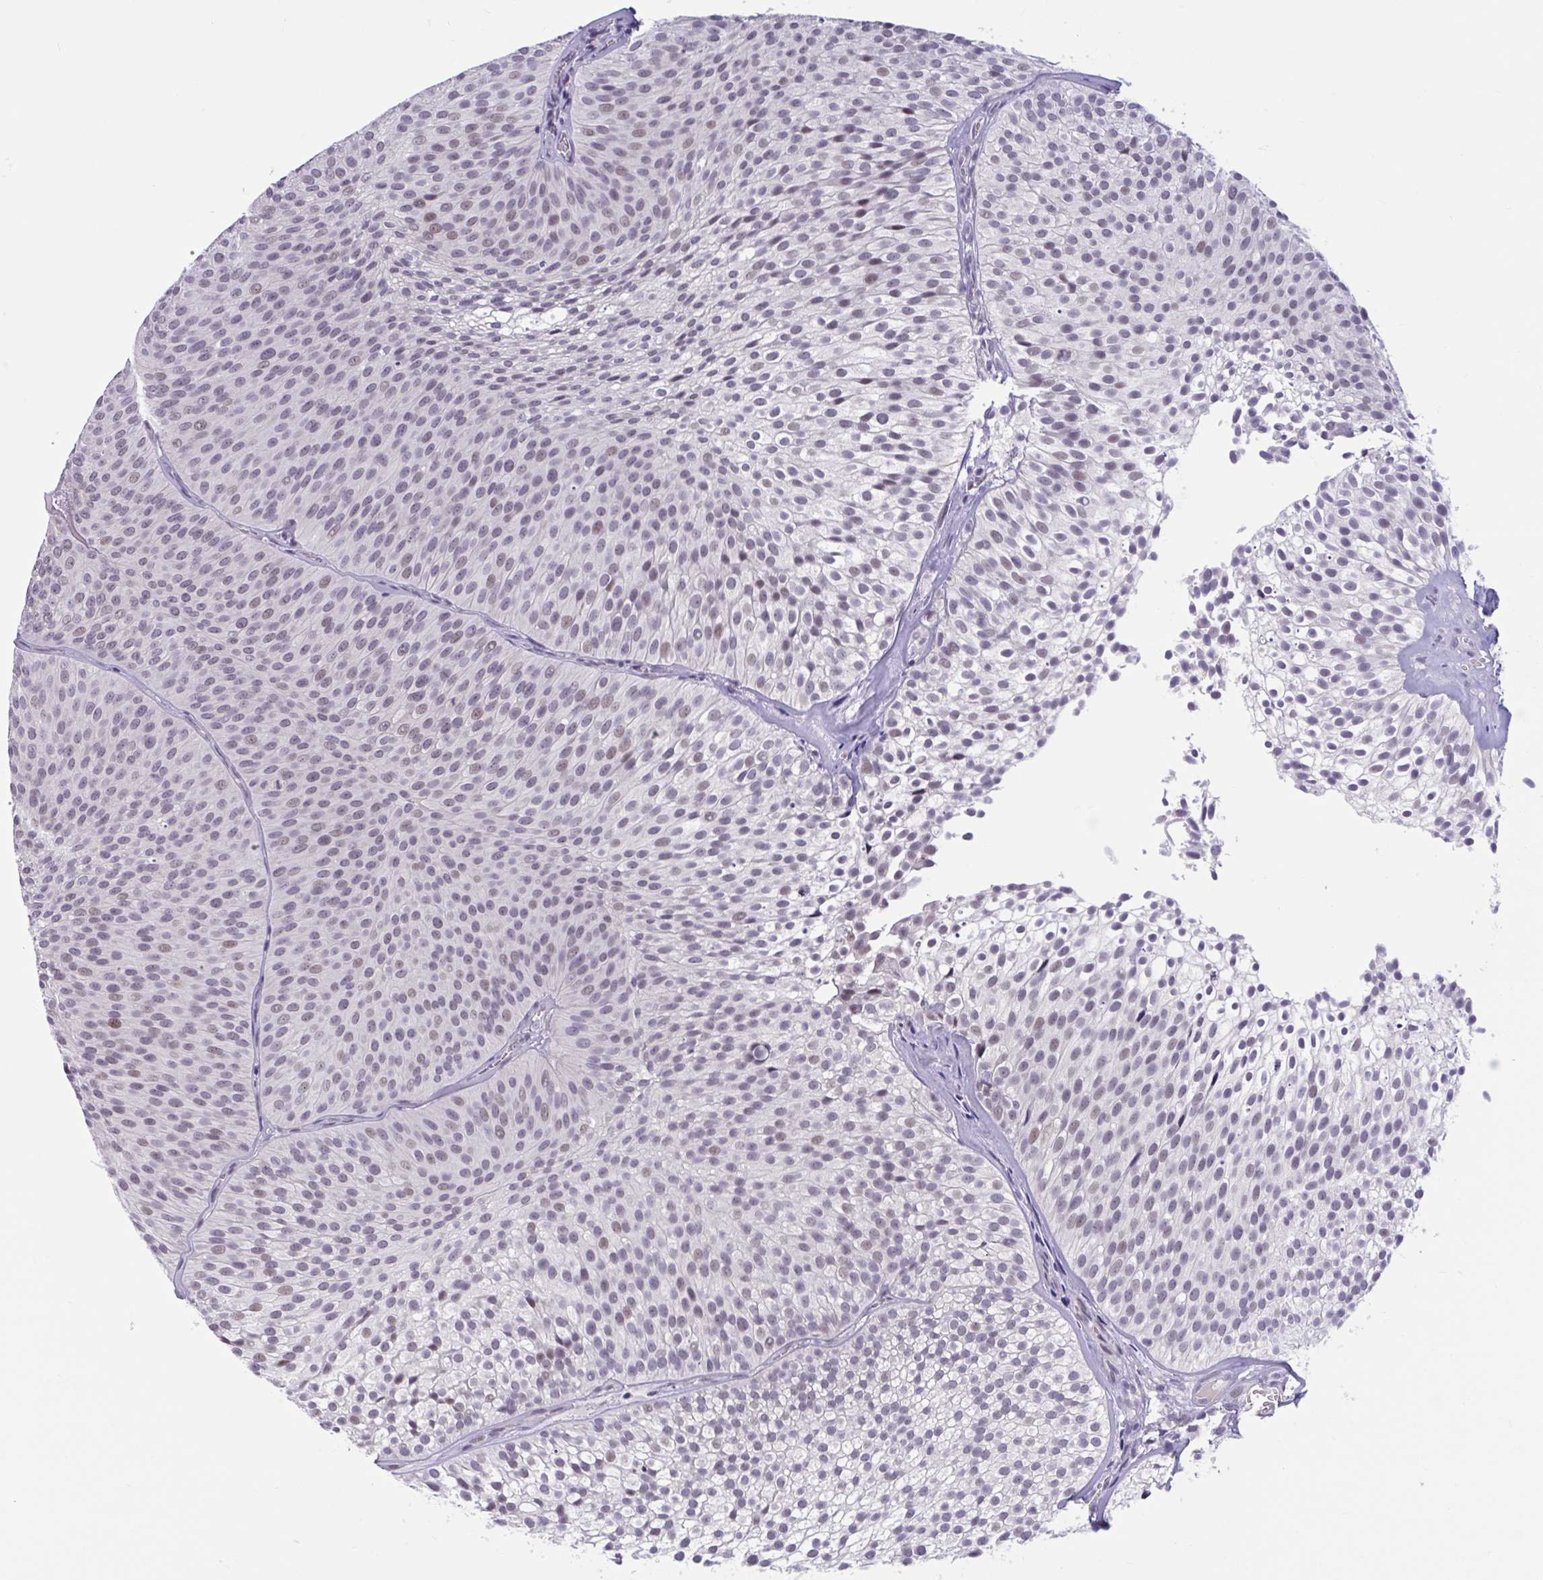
{"staining": {"intensity": "weak", "quantity": "25%-75%", "location": "nuclear"}, "tissue": "urothelial cancer", "cell_type": "Tumor cells", "image_type": "cancer", "snomed": [{"axis": "morphology", "description": "Urothelial carcinoma, Low grade"}, {"axis": "topography", "description": "Urinary bladder"}], "caption": "Protein analysis of urothelial cancer tissue shows weak nuclear positivity in about 25%-75% of tumor cells.", "gene": "CNGB3", "patient": {"sex": "male", "age": 91}}